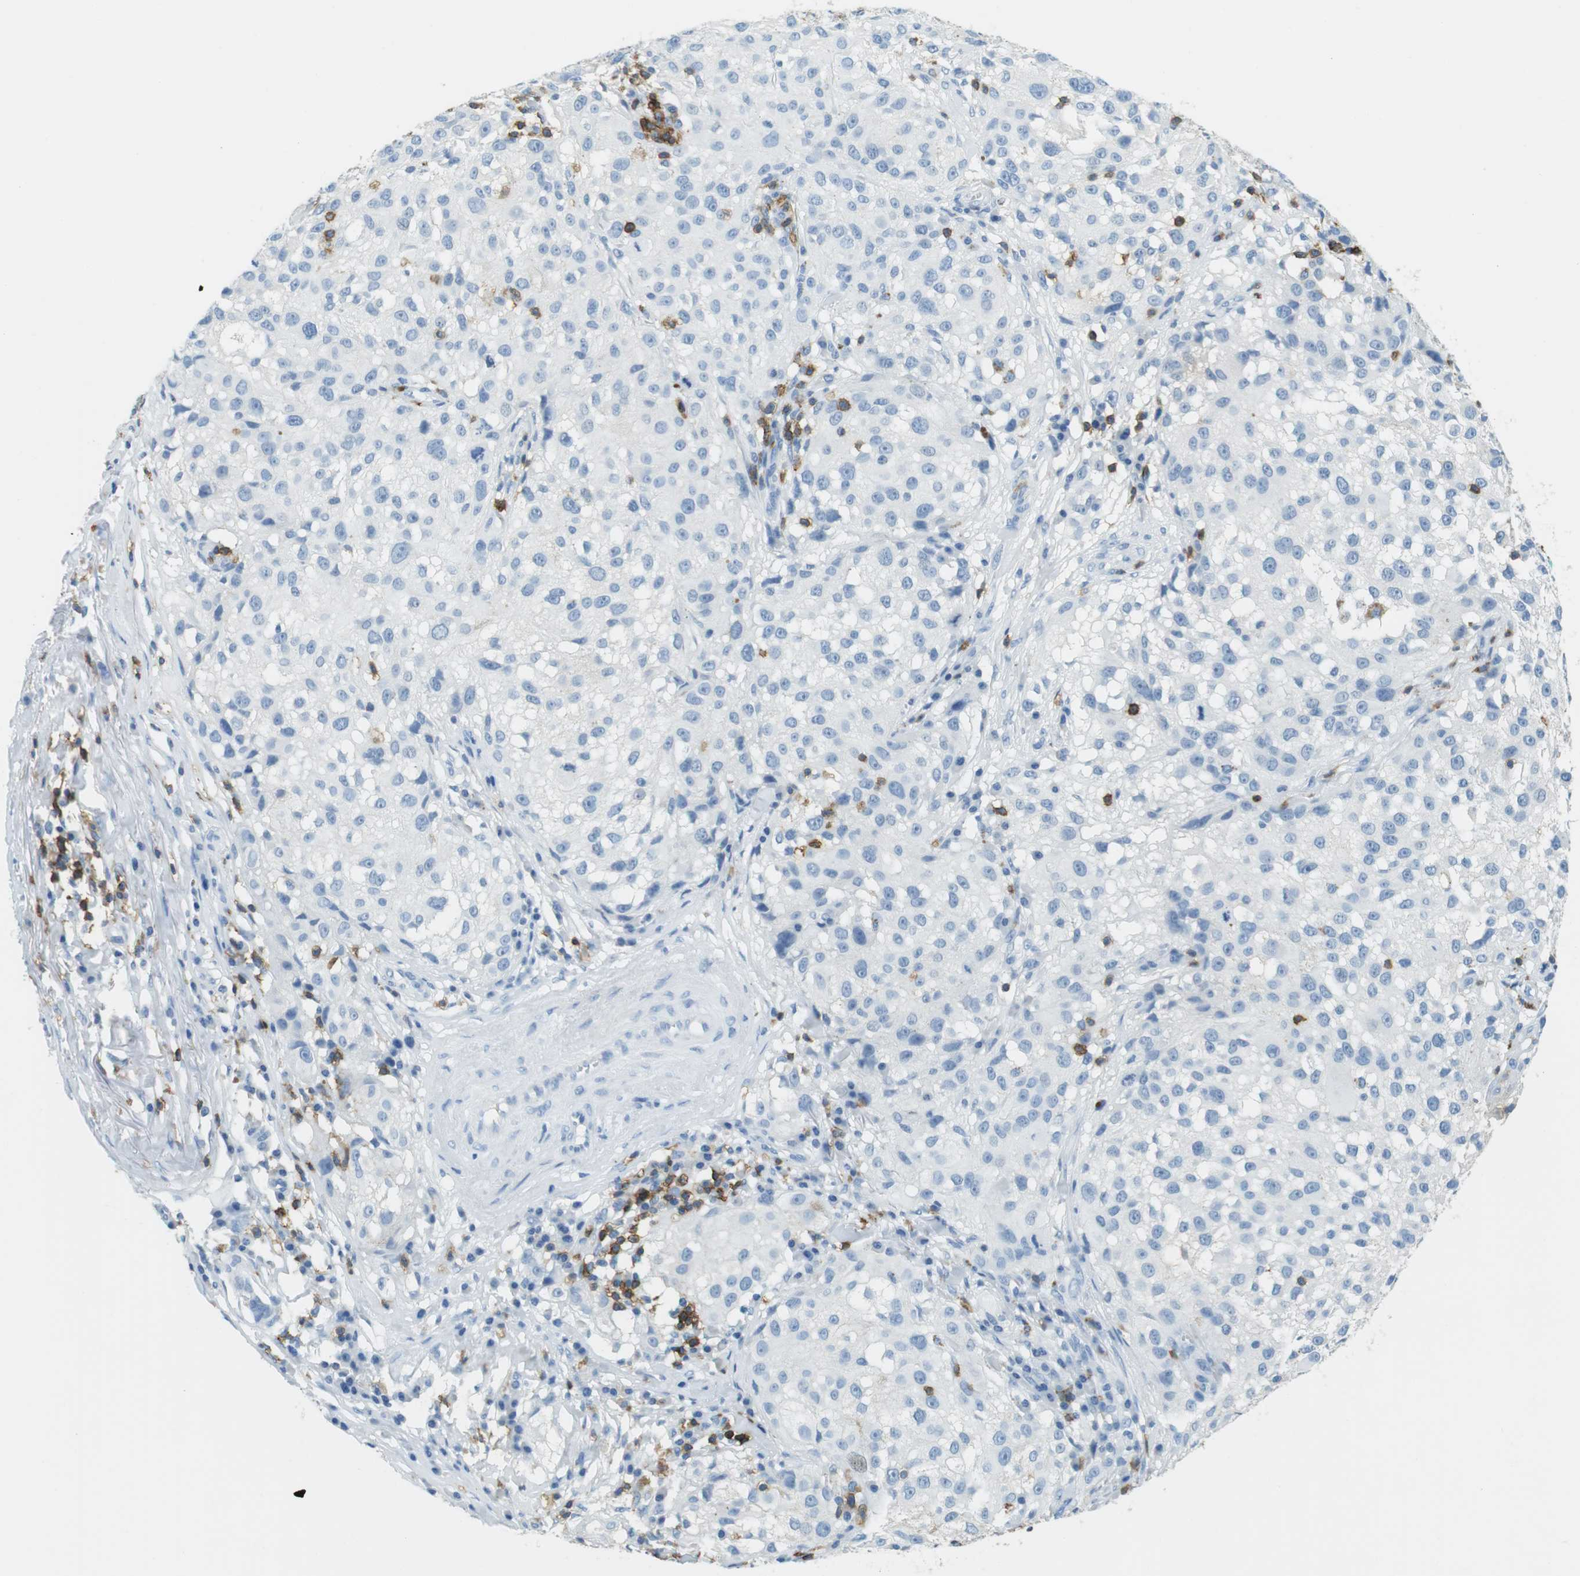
{"staining": {"intensity": "negative", "quantity": "none", "location": "none"}, "tissue": "melanoma", "cell_type": "Tumor cells", "image_type": "cancer", "snomed": [{"axis": "morphology", "description": "Necrosis, NOS"}, {"axis": "morphology", "description": "Malignant melanoma, NOS"}, {"axis": "topography", "description": "Skin"}], "caption": "Immunohistochemical staining of human melanoma reveals no significant expression in tumor cells.", "gene": "LAT", "patient": {"sex": "female", "age": 87}}